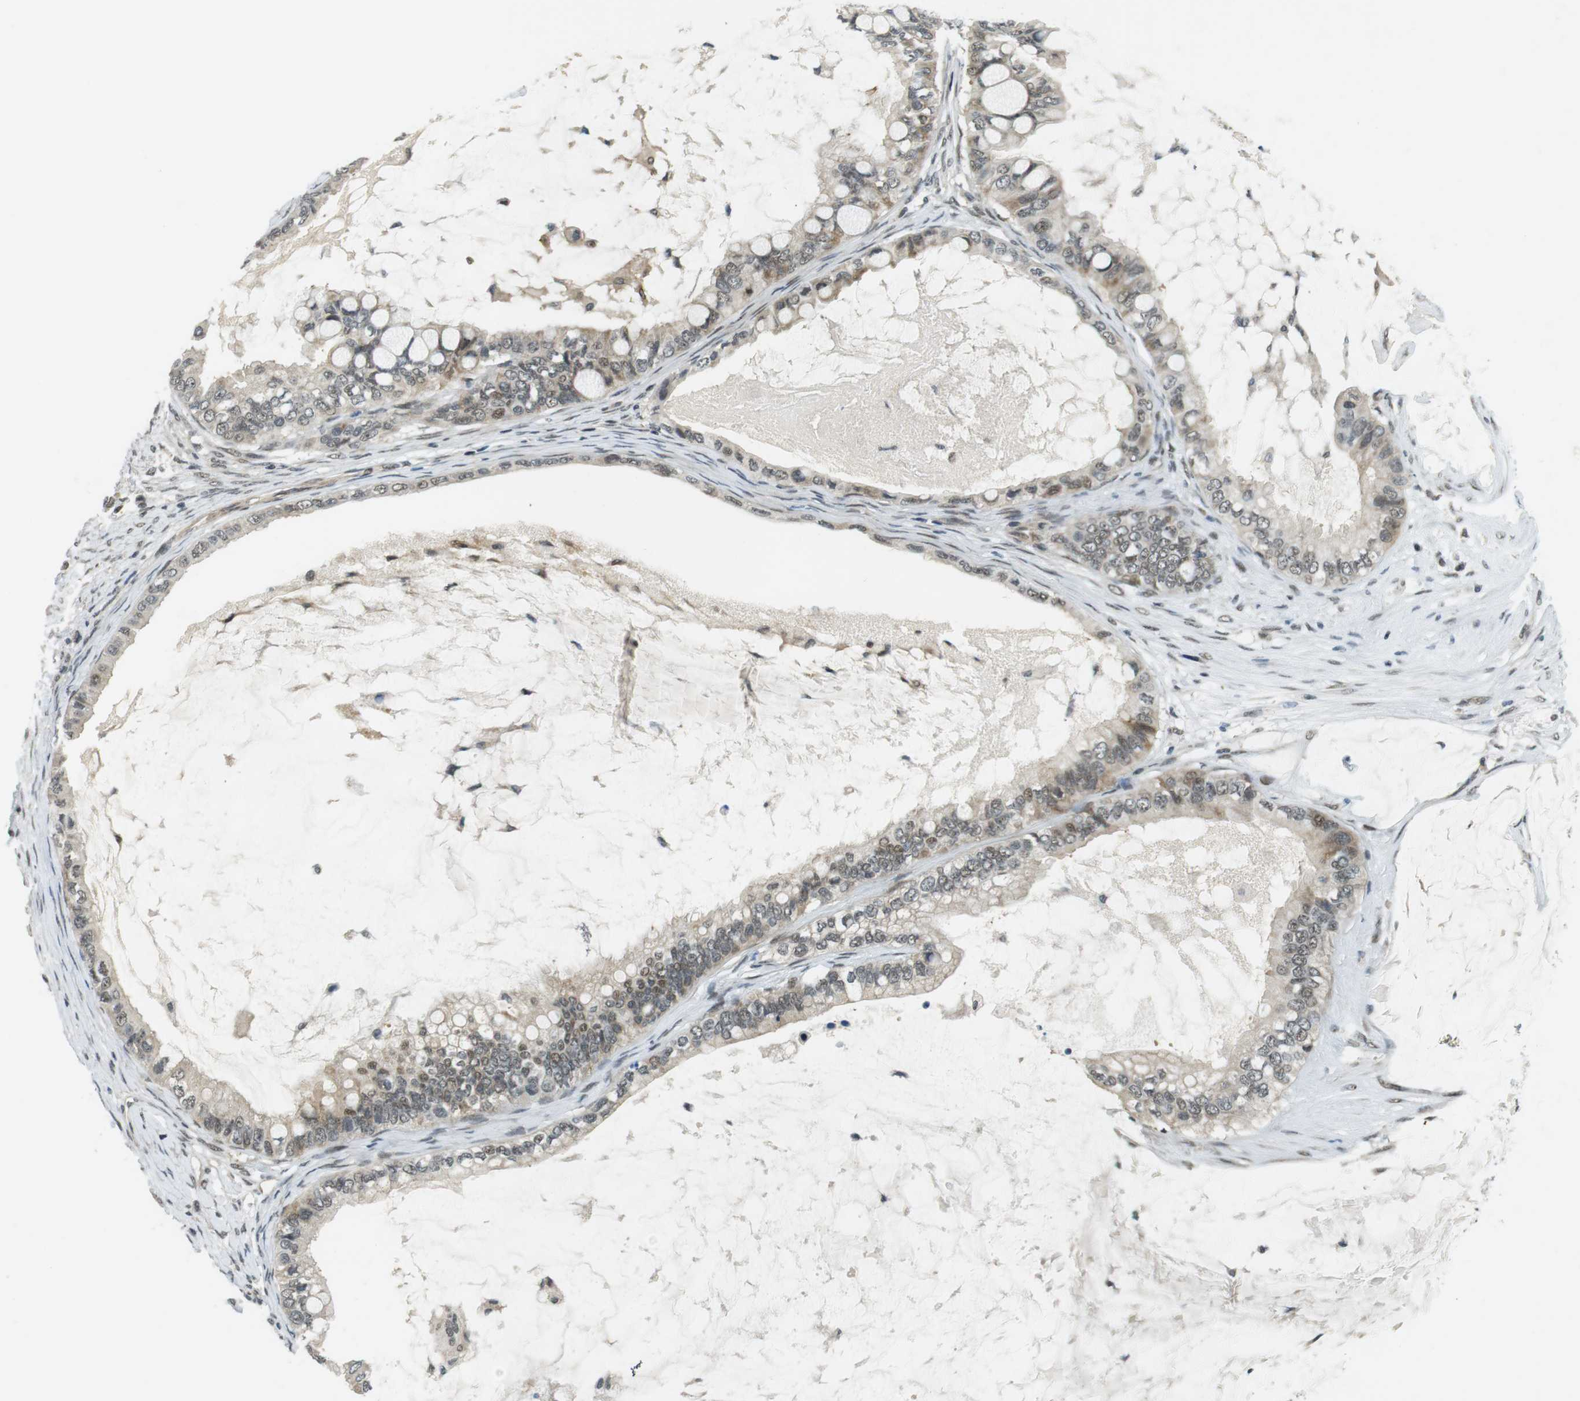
{"staining": {"intensity": "weak", "quantity": ">75%", "location": "cytoplasmic/membranous,nuclear"}, "tissue": "ovarian cancer", "cell_type": "Tumor cells", "image_type": "cancer", "snomed": [{"axis": "morphology", "description": "Cystadenocarcinoma, mucinous, NOS"}, {"axis": "topography", "description": "Ovary"}], "caption": "An image of ovarian mucinous cystadenocarcinoma stained for a protein shows weak cytoplasmic/membranous and nuclear brown staining in tumor cells.", "gene": "BRD4", "patient": {"sex": "female", "age": 80}}